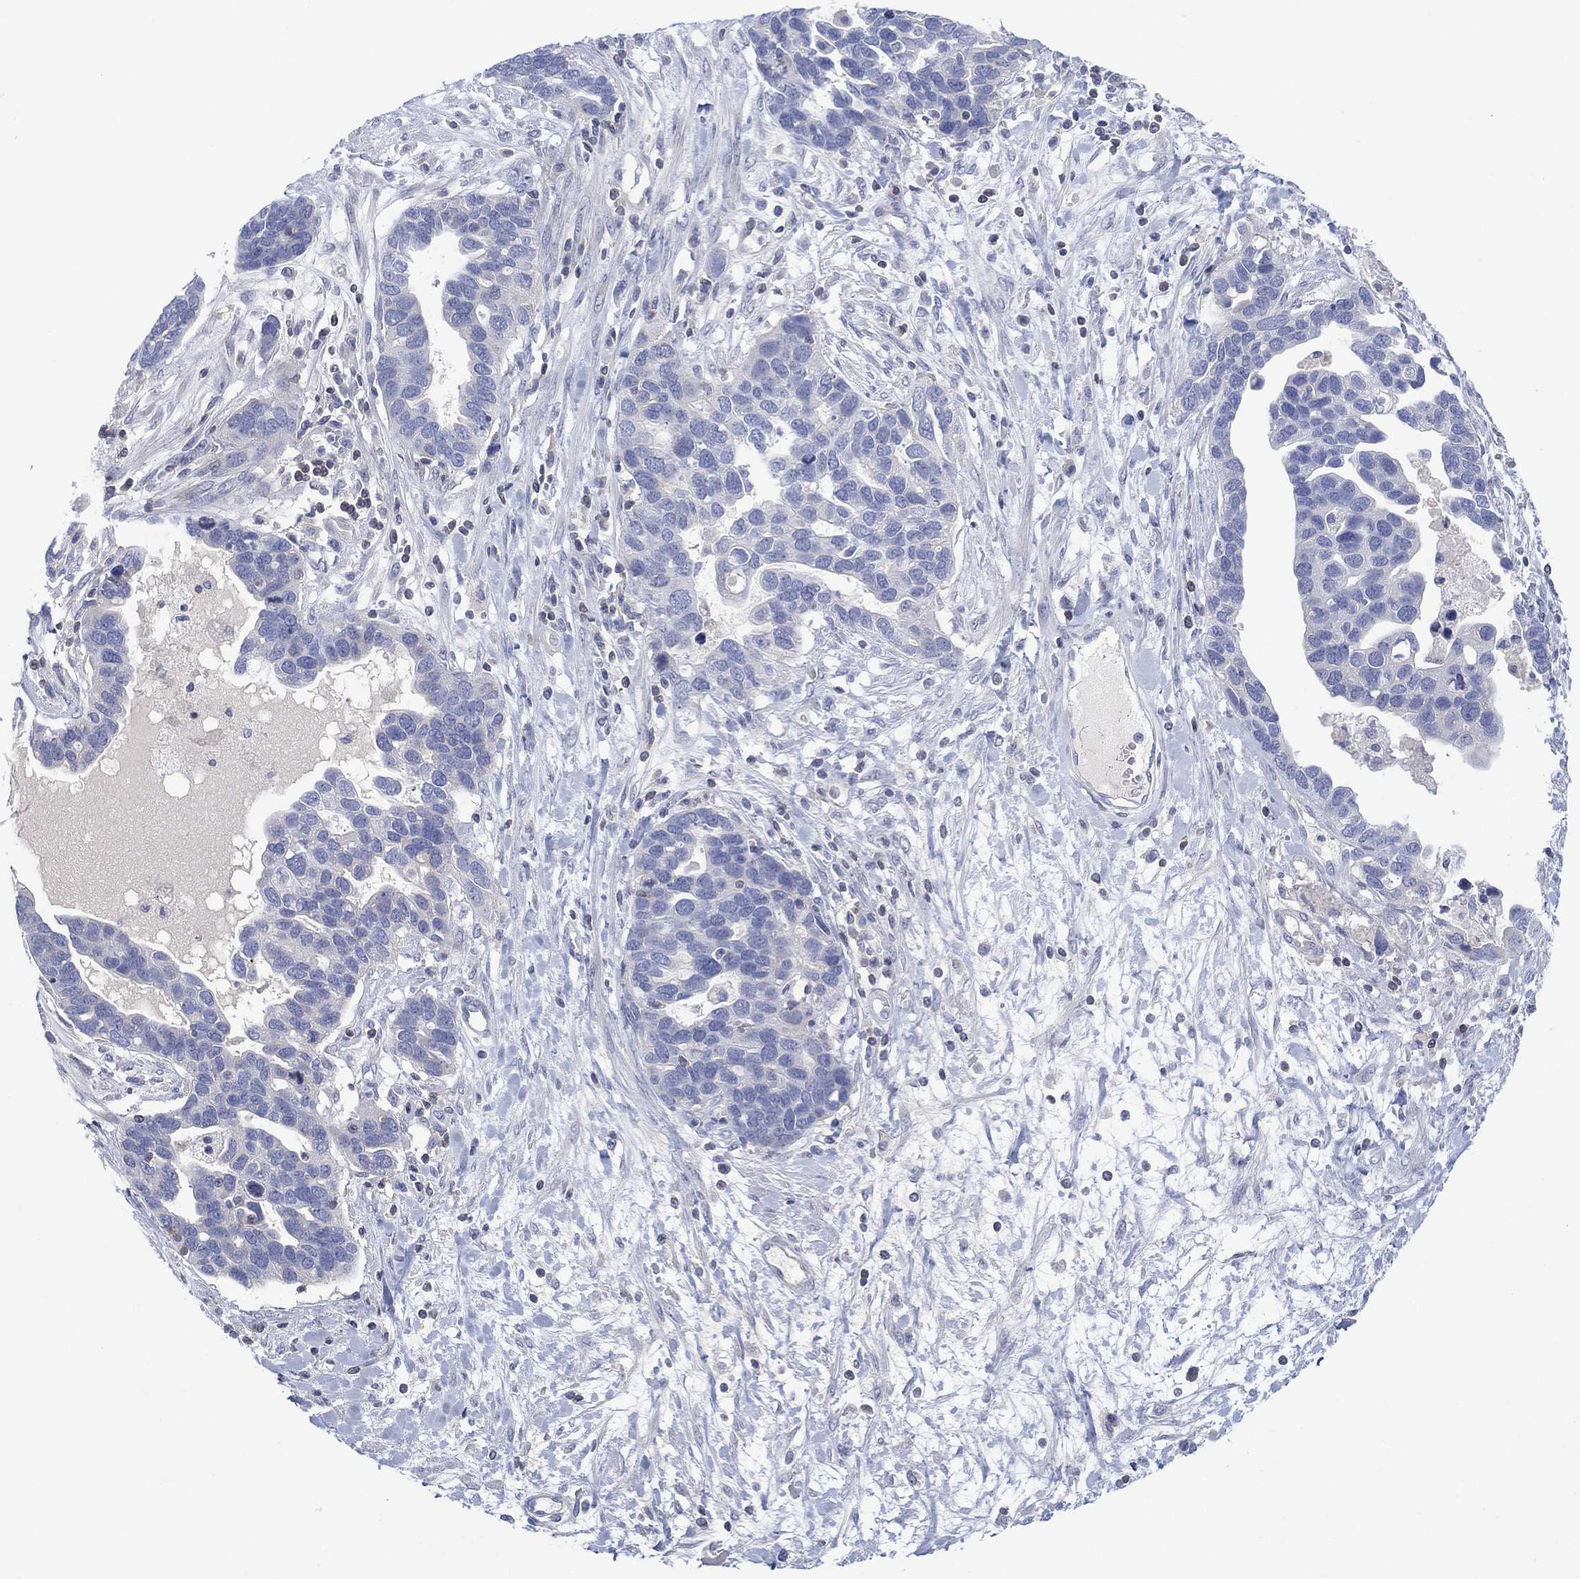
{"staining": {"intensity": "negative", "quantity": "none", "location": "none"}, "tissue": "ovarian cancer", "cell_type": "Tumor cells", "image_type": "cancer", "snomed": [{"axis": "morphology", "description": "Cystadenocarcinoma, serous, NOS"}, {"axis": "topography", "description": "Ovary"}], "caption": "There is no significant expression in tumor cells of serous cystadenocarcinoma (ovarian).", "gene": "SEPTIN1", "patient": {"sex": "female", "age": 54}}